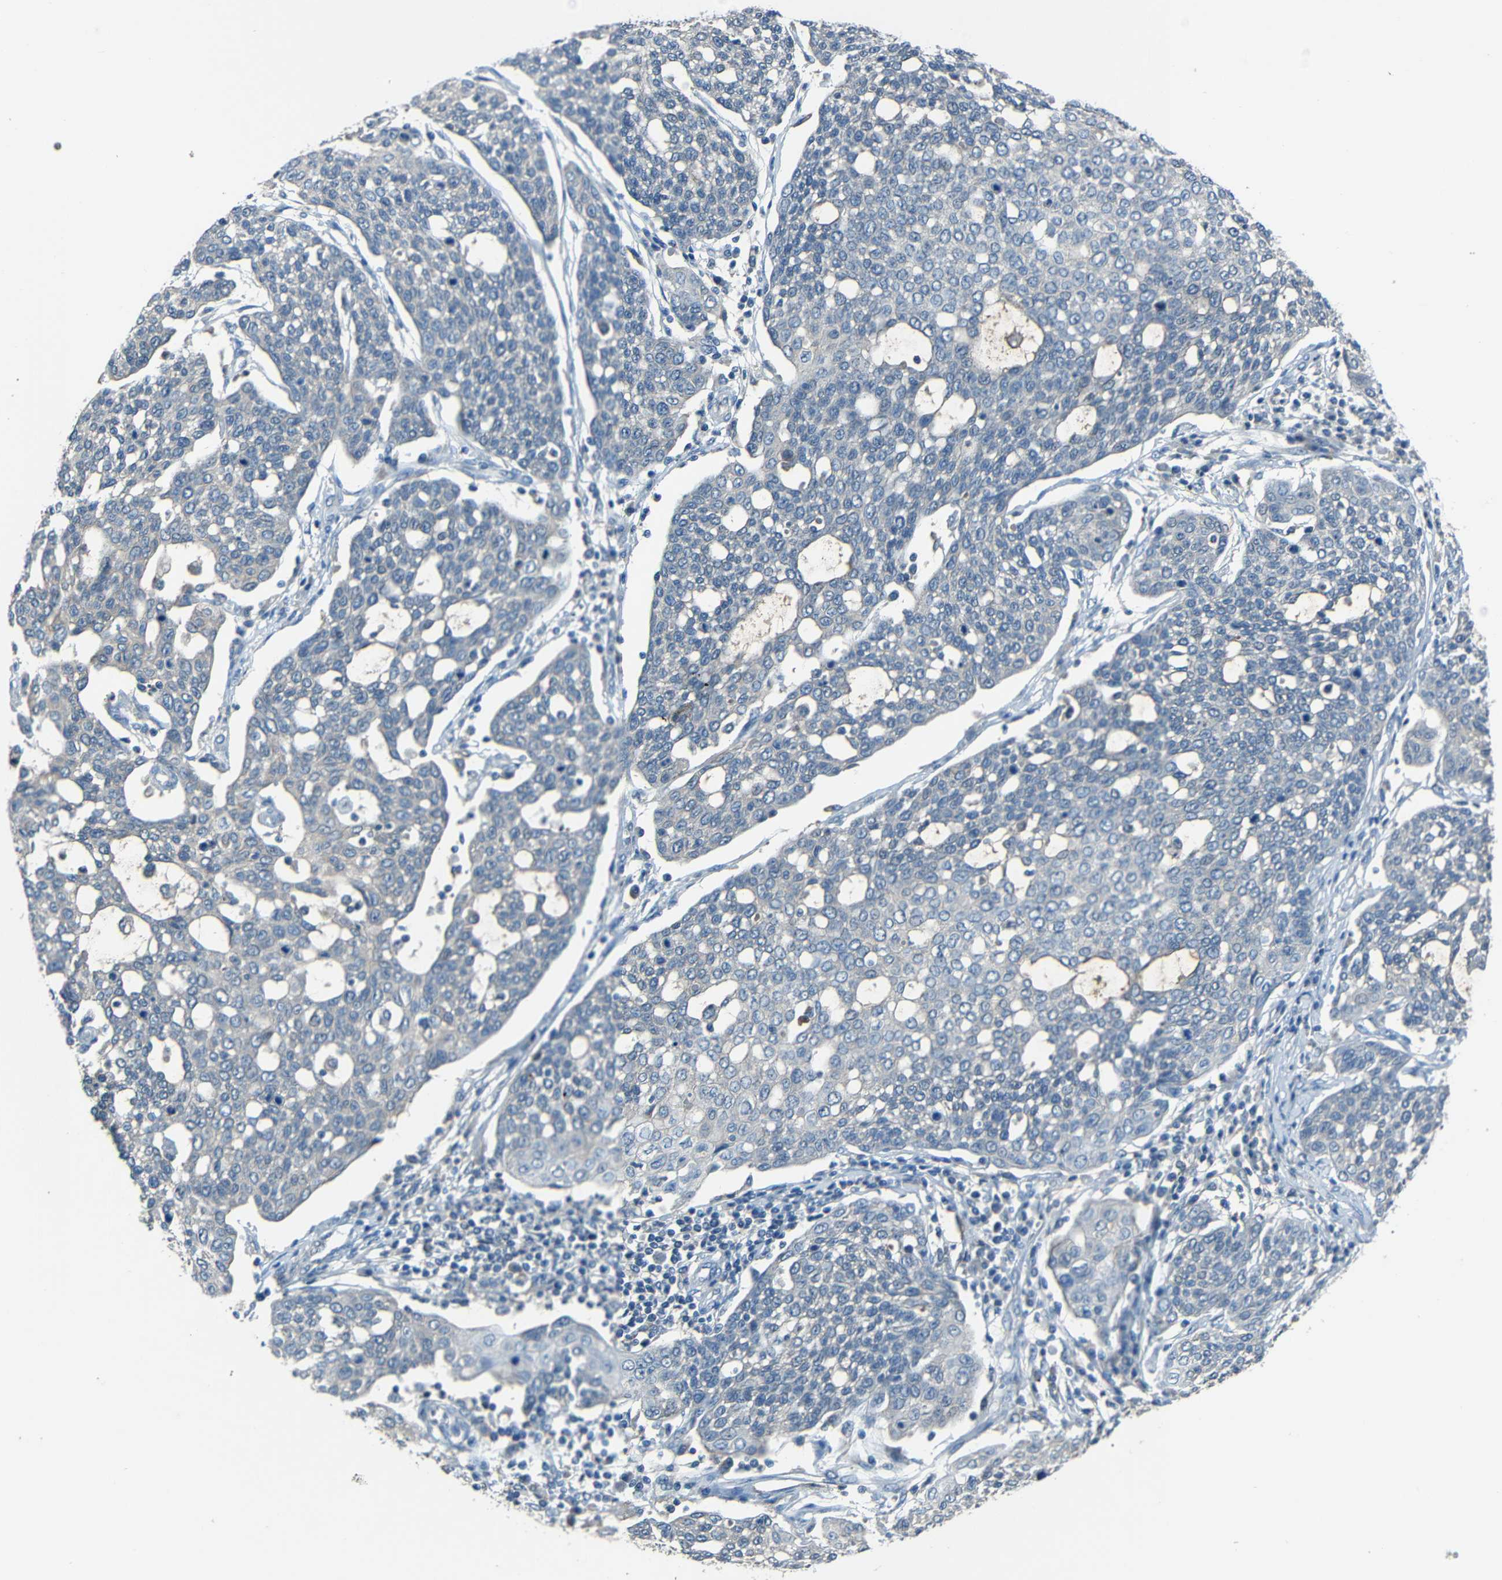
{"staining": {"intensity": "negative", "quantity": "none", "location": "none"}, "tissue": "cervical cancer", "cell_type": "Tumor cells", "image_type": "cancer", "snomed": [{"axis": "morphology", "description": "Squamous cell carcinoma, NOS"}, {"axis": "topography", "description": "Cervix"}], "caption": "An immunohistochemistry (IHC) micrograph of cervical cancer (squamous cell carcinoma) is shown. There is no staining in tumor cells of cervical cancer (squamous cell carcinoma).", "gene": "SLA", "patient": {"sex": "female", "age": 34}}